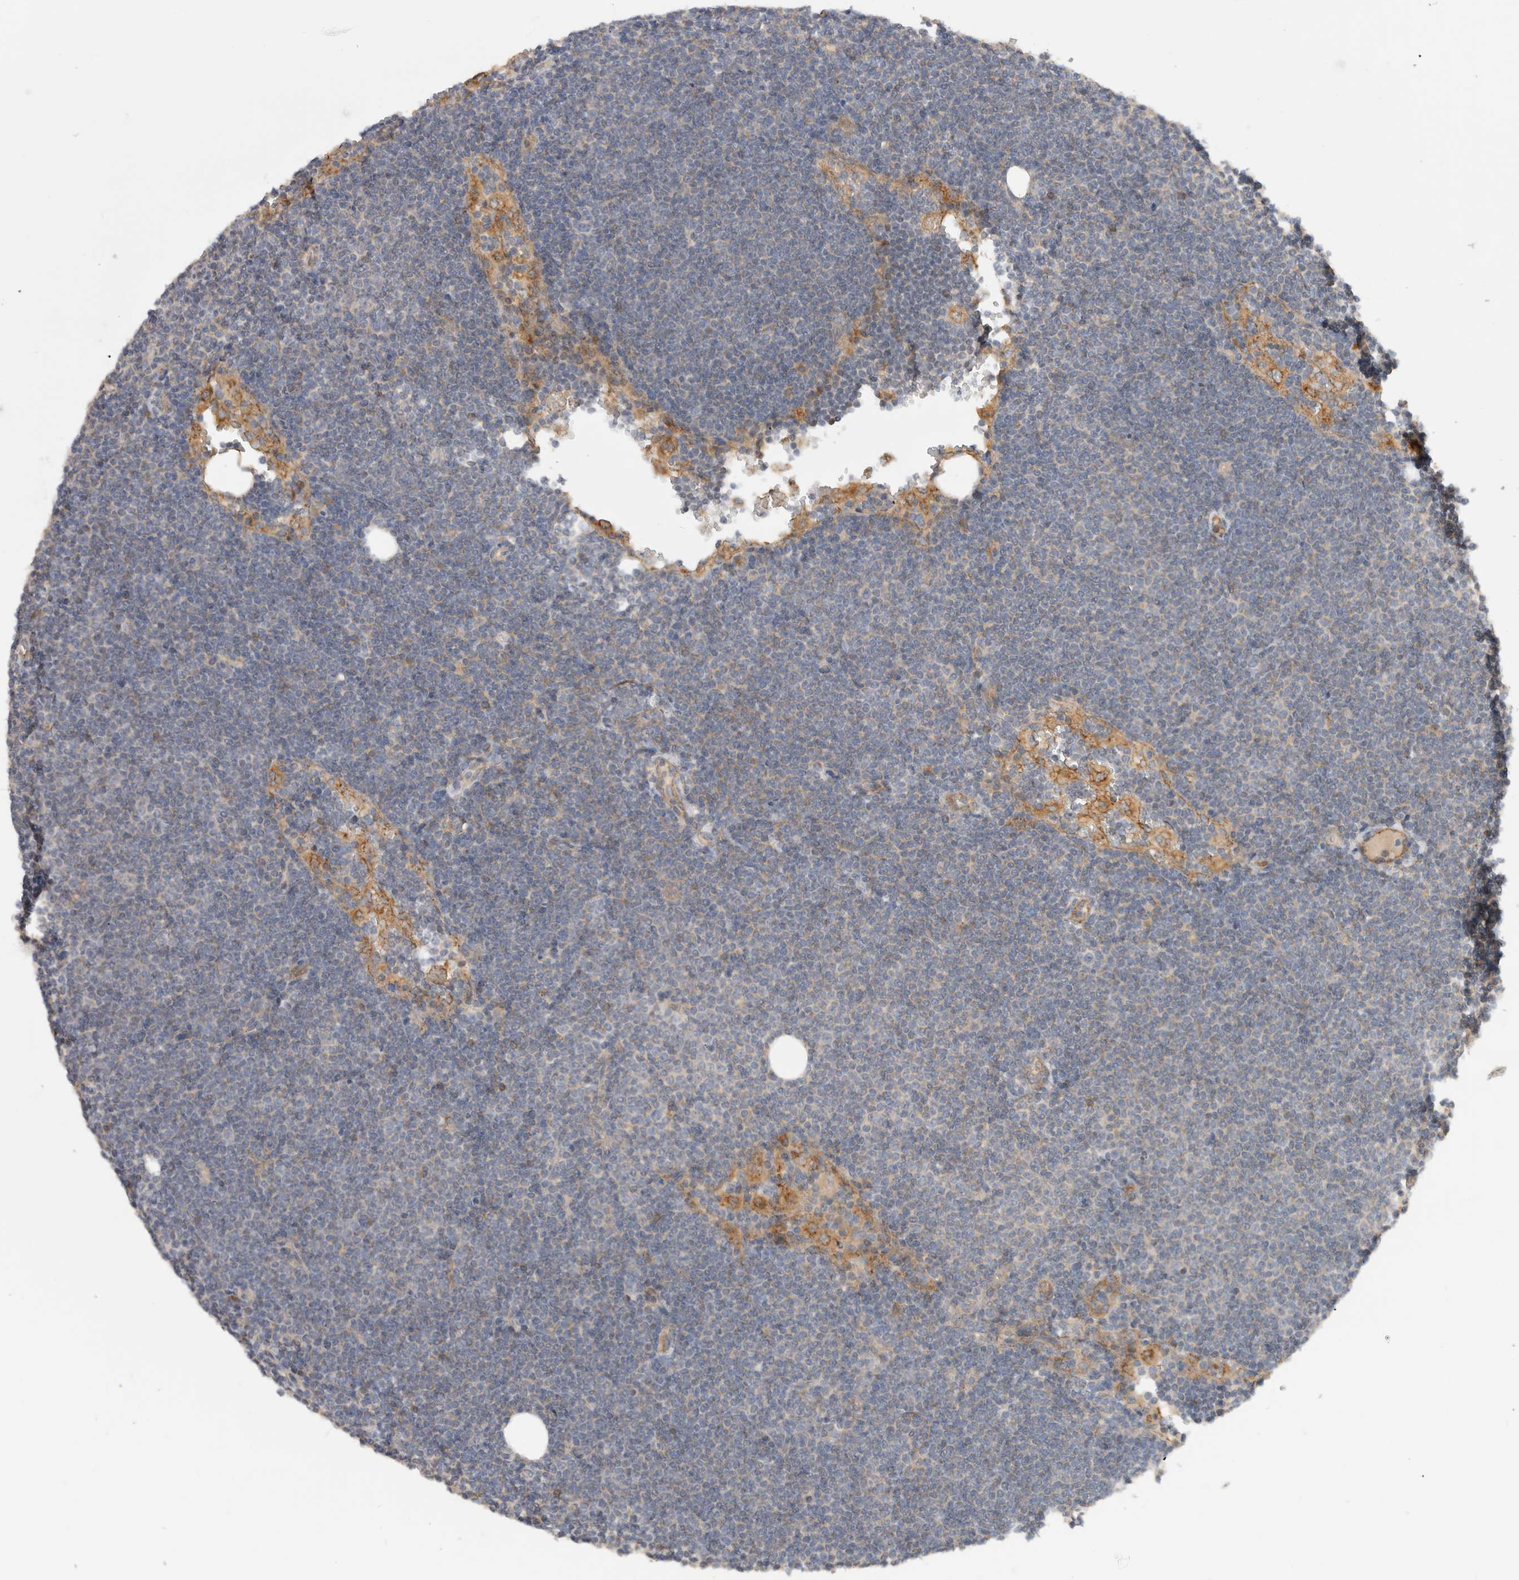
{"staining": {"intensity": "negative", "quantity": "none", "location": "none"}, "tissue": "lymphoma", "cell_type": "Tumor cells", "image_type": "cancer", "snomed": [{"axis": "morphology", "description": "Malignant lymphoma, non-Hodgkin's type, Low grade"}, {"axis": "topography", "description": "Lymph node"}], "caption": "The immunohistochemistry (IHC) histopathology image has no significant positivity in tumor cells of malignant lymphoma, non-Hodgkin's type (low-grade) tissue. (DAB (3,3'-diaminobenzidine) immunohistochemistry (IHC) visualized using brightfield microscopy, high magnification).", "gene": "SGK3", "patient": {"sex": "female", "age": 53}}